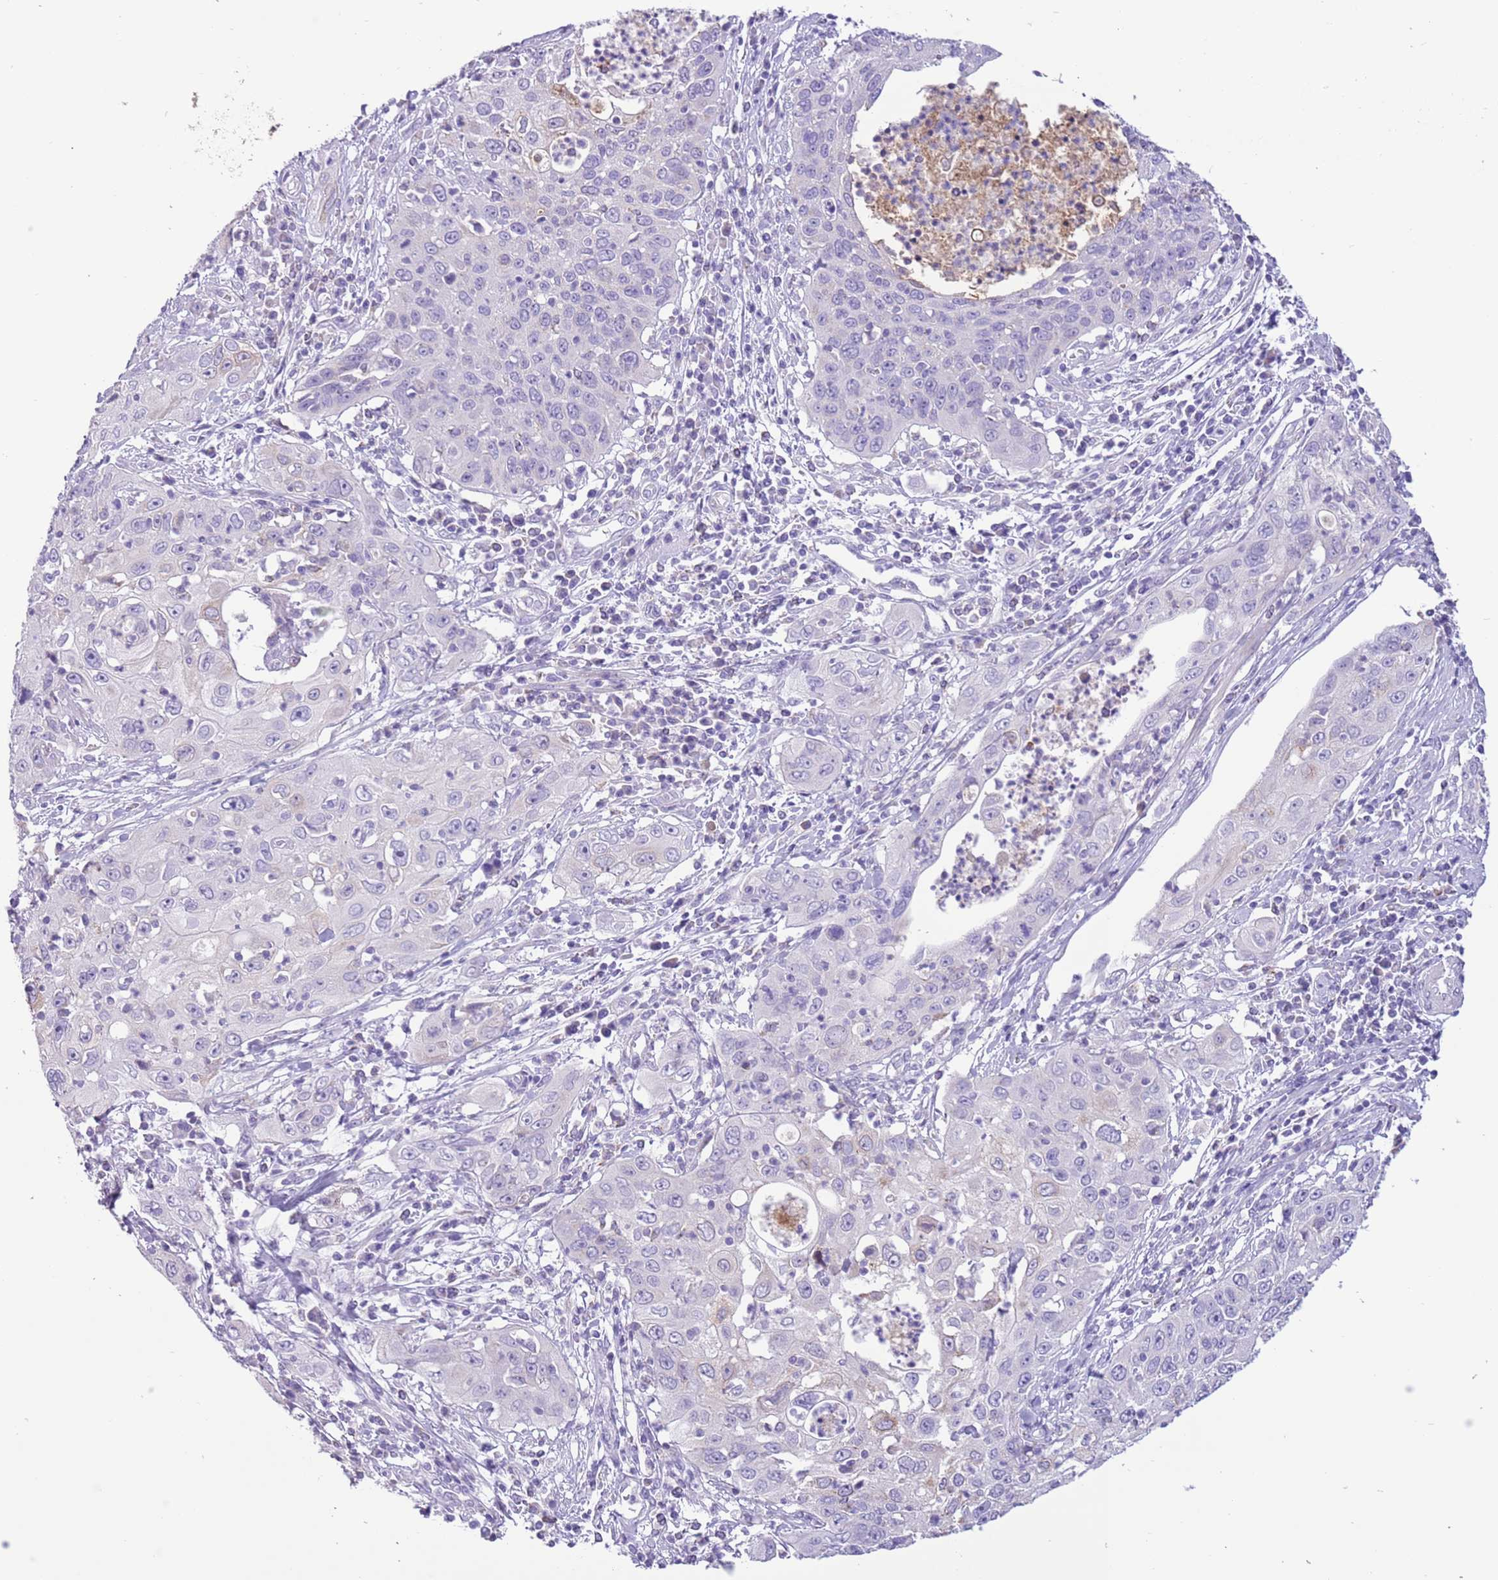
{"staining": {"intensity": "negative", "quantity": "none", "location": "none"}, "tissue": "cervical cancer", "cell_type": "Tumor cells", "image_type": "cancer", "snomed": [{"axis": "morphology", "description": "Squamous cell carcinoma, NOS"}, {"axis": "topography", "description": "Cervix"}], "caption": "This is a histopathology image of IHC staining of squamous cell carcinoma (cervical), which shows no positivity in tumor cells.", "gene": "ZNF697", "patient": {"sex": "female", "age": 36}}